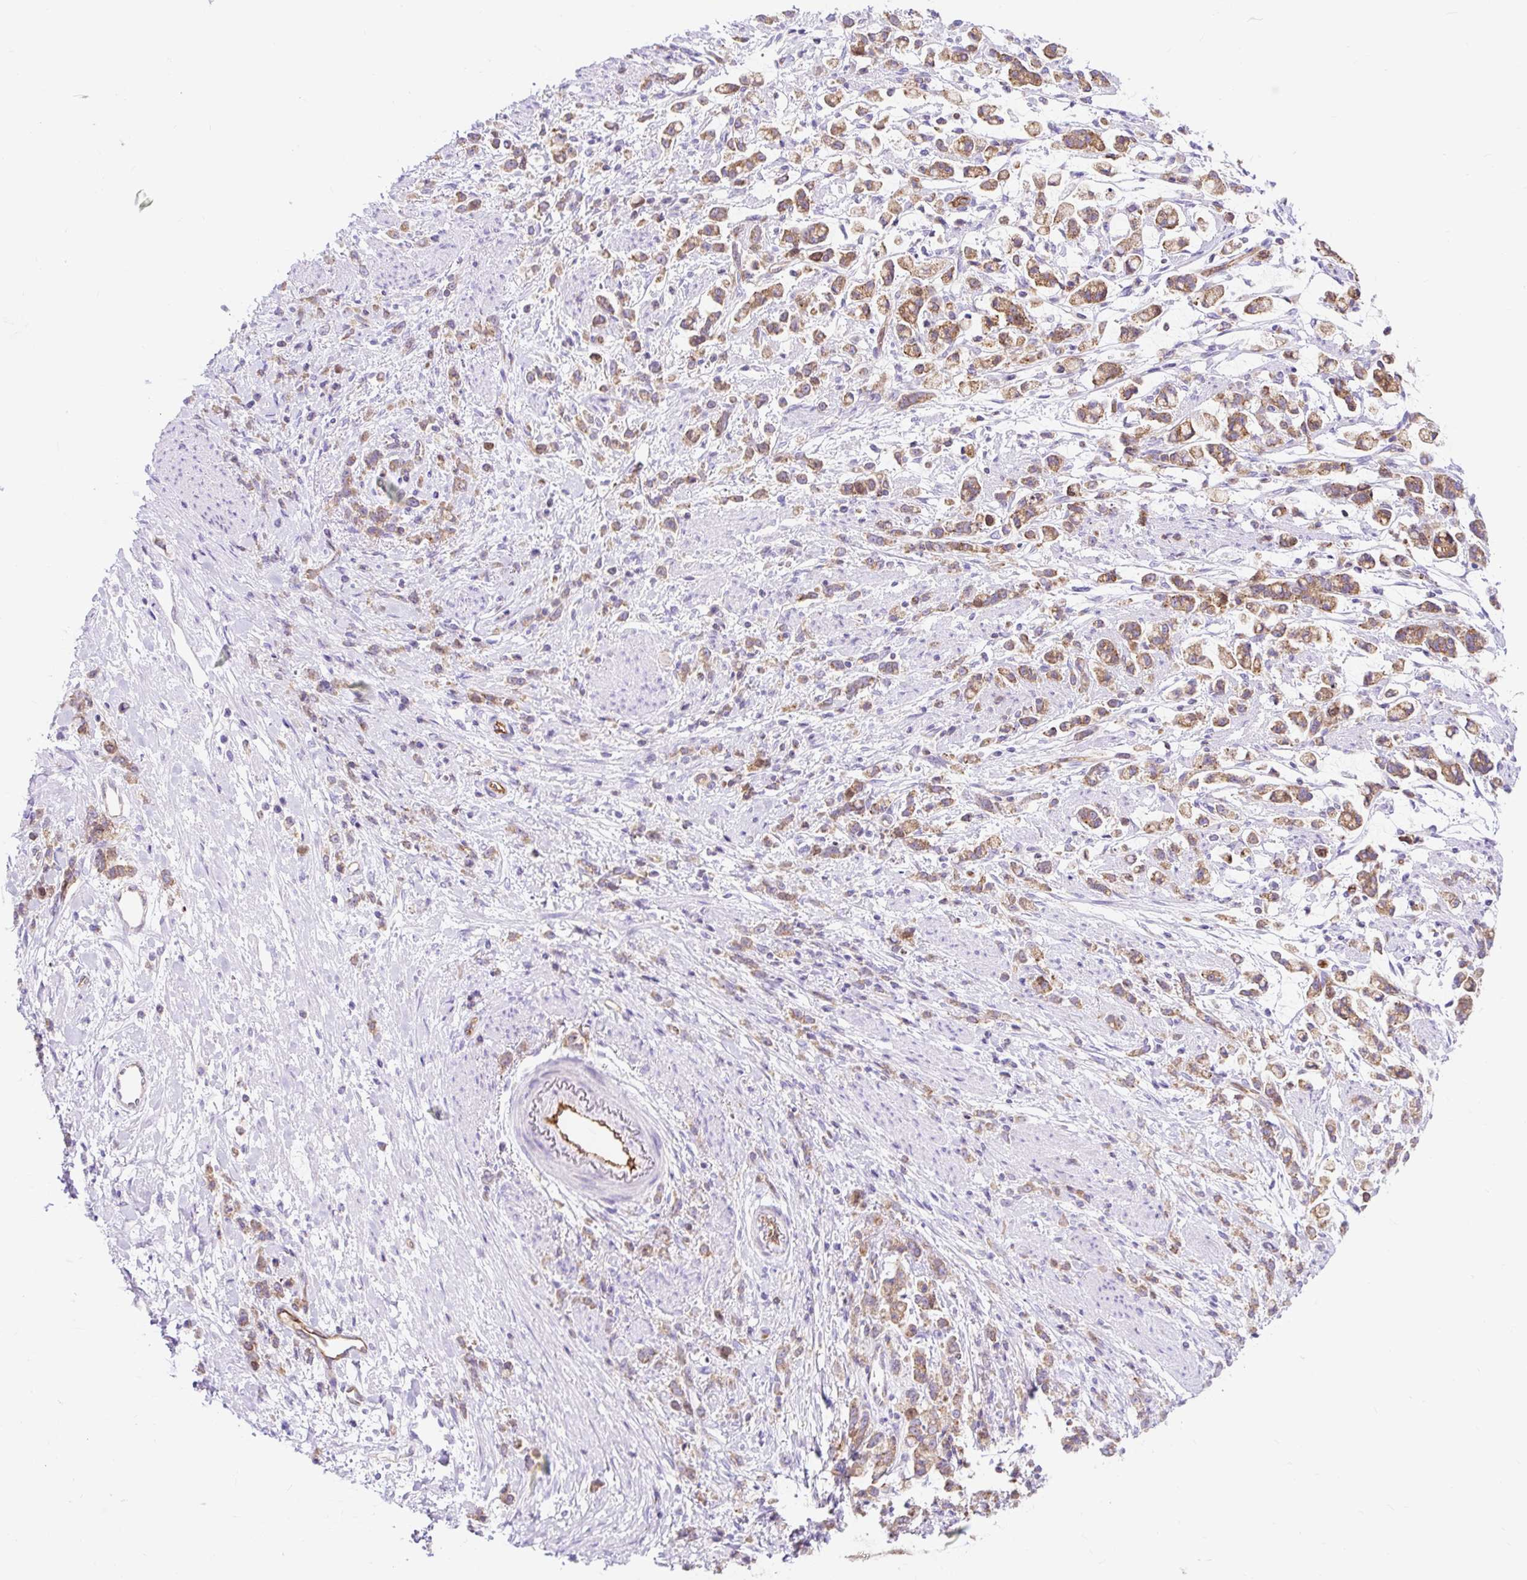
{"staining": {"intensity": "moderate", "quantity": ">75%", "location": "cytoplasmic/membranous"}, "tissue": "stomach cancer", "cell_type": "Tumor cells", "image_type": "cancer", "snomed": [{"axis": "morphology", "description": "Adenocarcinoma, NOS"}, {"axis": "topography", "description": "Stomach"}], "caption": "Protein positivity by immunohistochemistry displays moderate cytoplasmic/membranous staining in about >75% of tumor cells in stomach adenocarcinoma. (DAB (3,3'-diaminobenzidine) IHC, brown staining for protein, blue staining for nuclei).", "gene": "HIP1R", "patient": {"sex": "female", "age": 60}}